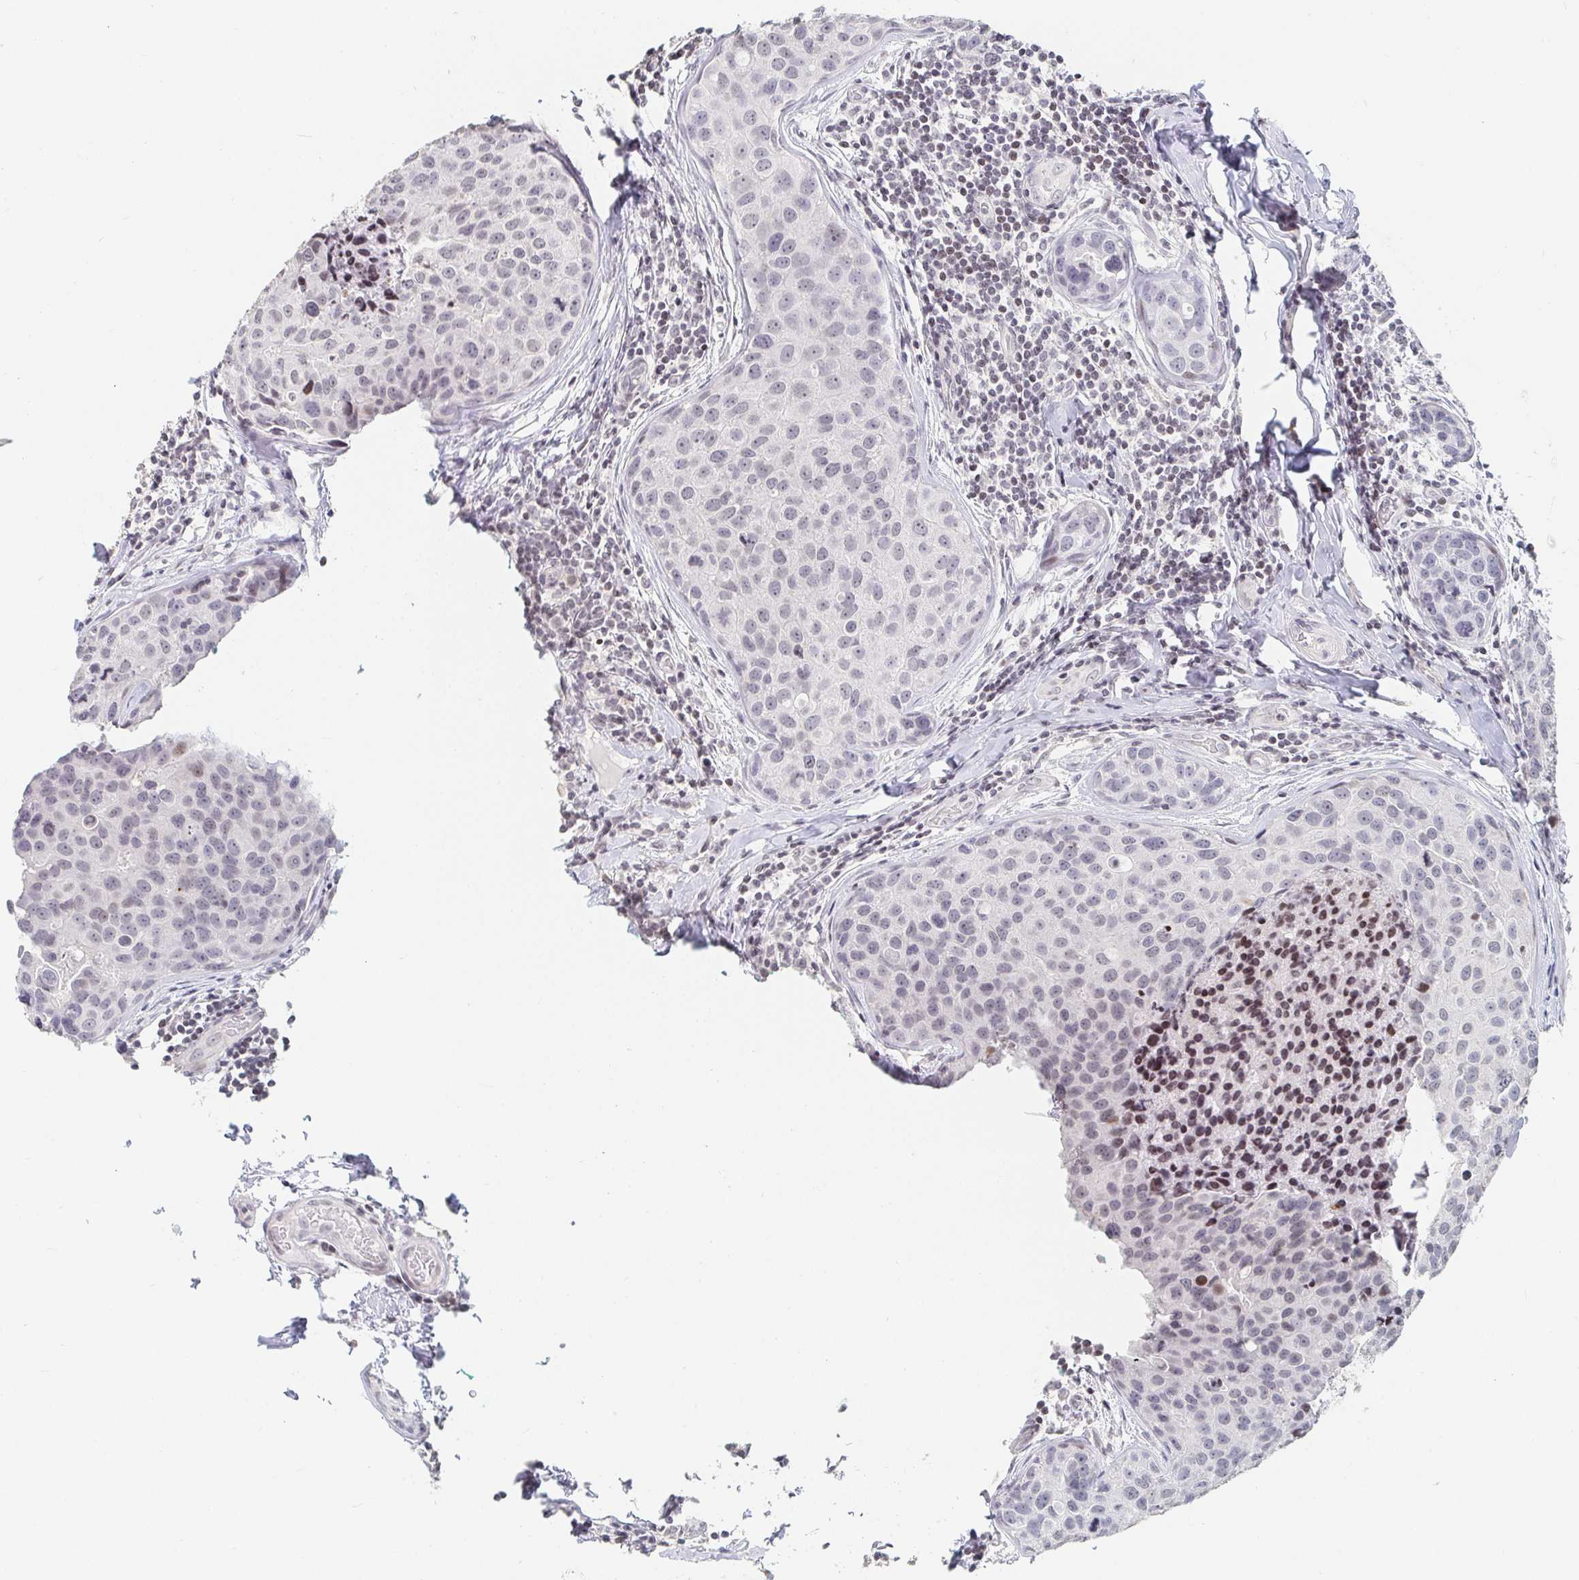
{"staining": {"intensity": "negative", "quantity": "none", "location": "none"}, "tissue": "breast cancer", "cell_type": "Tumor cells", "image_type": "cancer", "snomed": [{"axis": "morphology", "description": "Duct carcinoma"}, {"axis": "topography", "description": "Breast"}], "caption": "High magnification brightfield microscopy of breast cancer stained with DAB (brown) and counterstained with hematoxylin (blue): tumor cells show no significant positivity. (DAB (3,3'-diaminobenzidine) IHC with hematoxylin counter stain).", "gene": "NME9", "patient": {"sex": "female", "age": 24}}